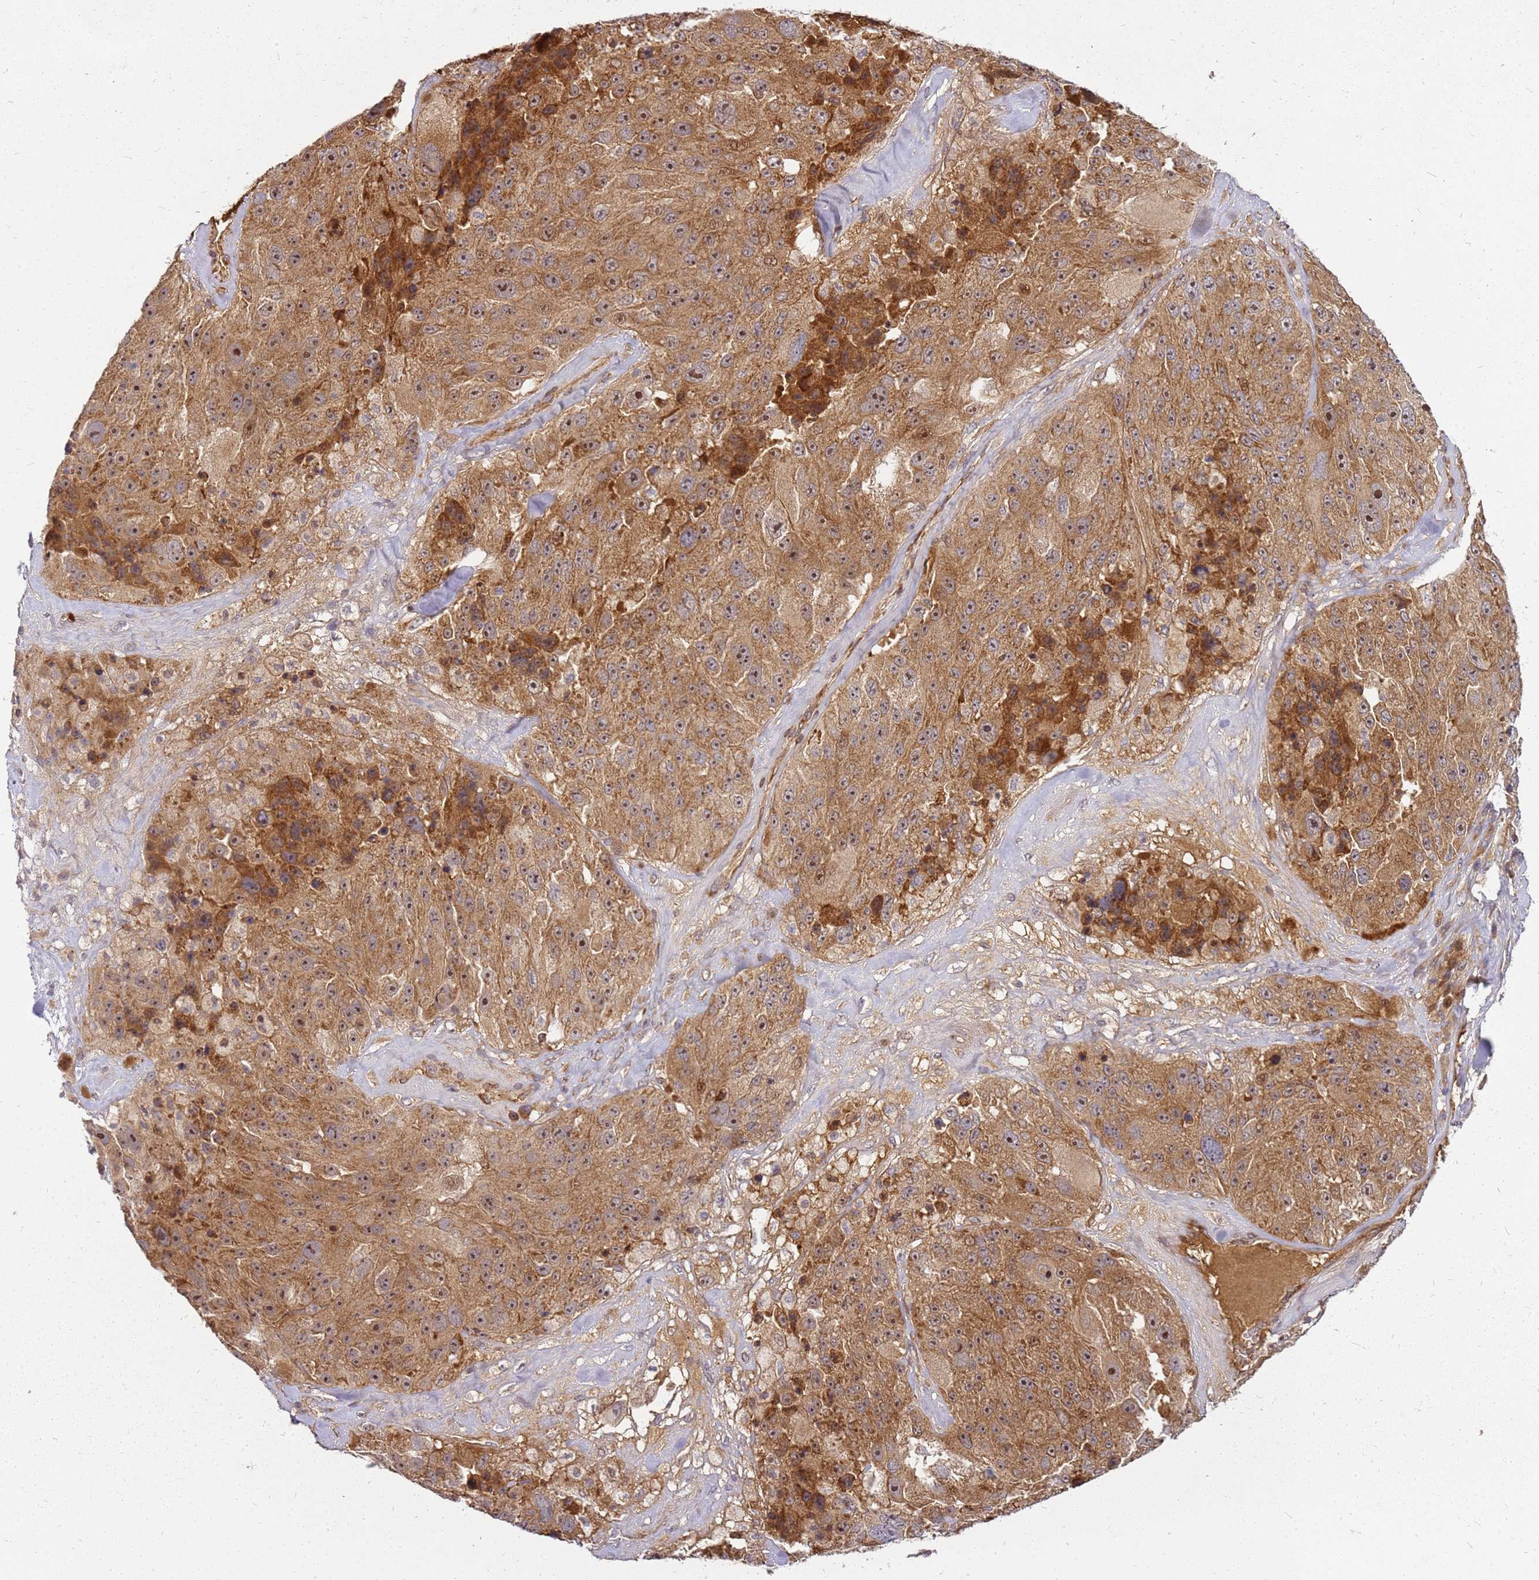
{"staining": {"intensity": "moderate", "quantity": ">75%", "location": "cytoplasmic/membranous"}, "tissue": "melanoma", "cell_type": "Tumor cells", "image_type": "cancer", "snomed": [{"axis": "morphology", "description": "Malignant melanoma, Metastatic site"}, {"axis": "topography", "description": "Lymph node"}], "caption": "The image exhibits staining of melanoma, revealing moderate cytoplasmic/membranous protein staining (brown color) within tumor cells.", "gene": "CCDC159", "patient": {"sex": "male", "age": 62}}